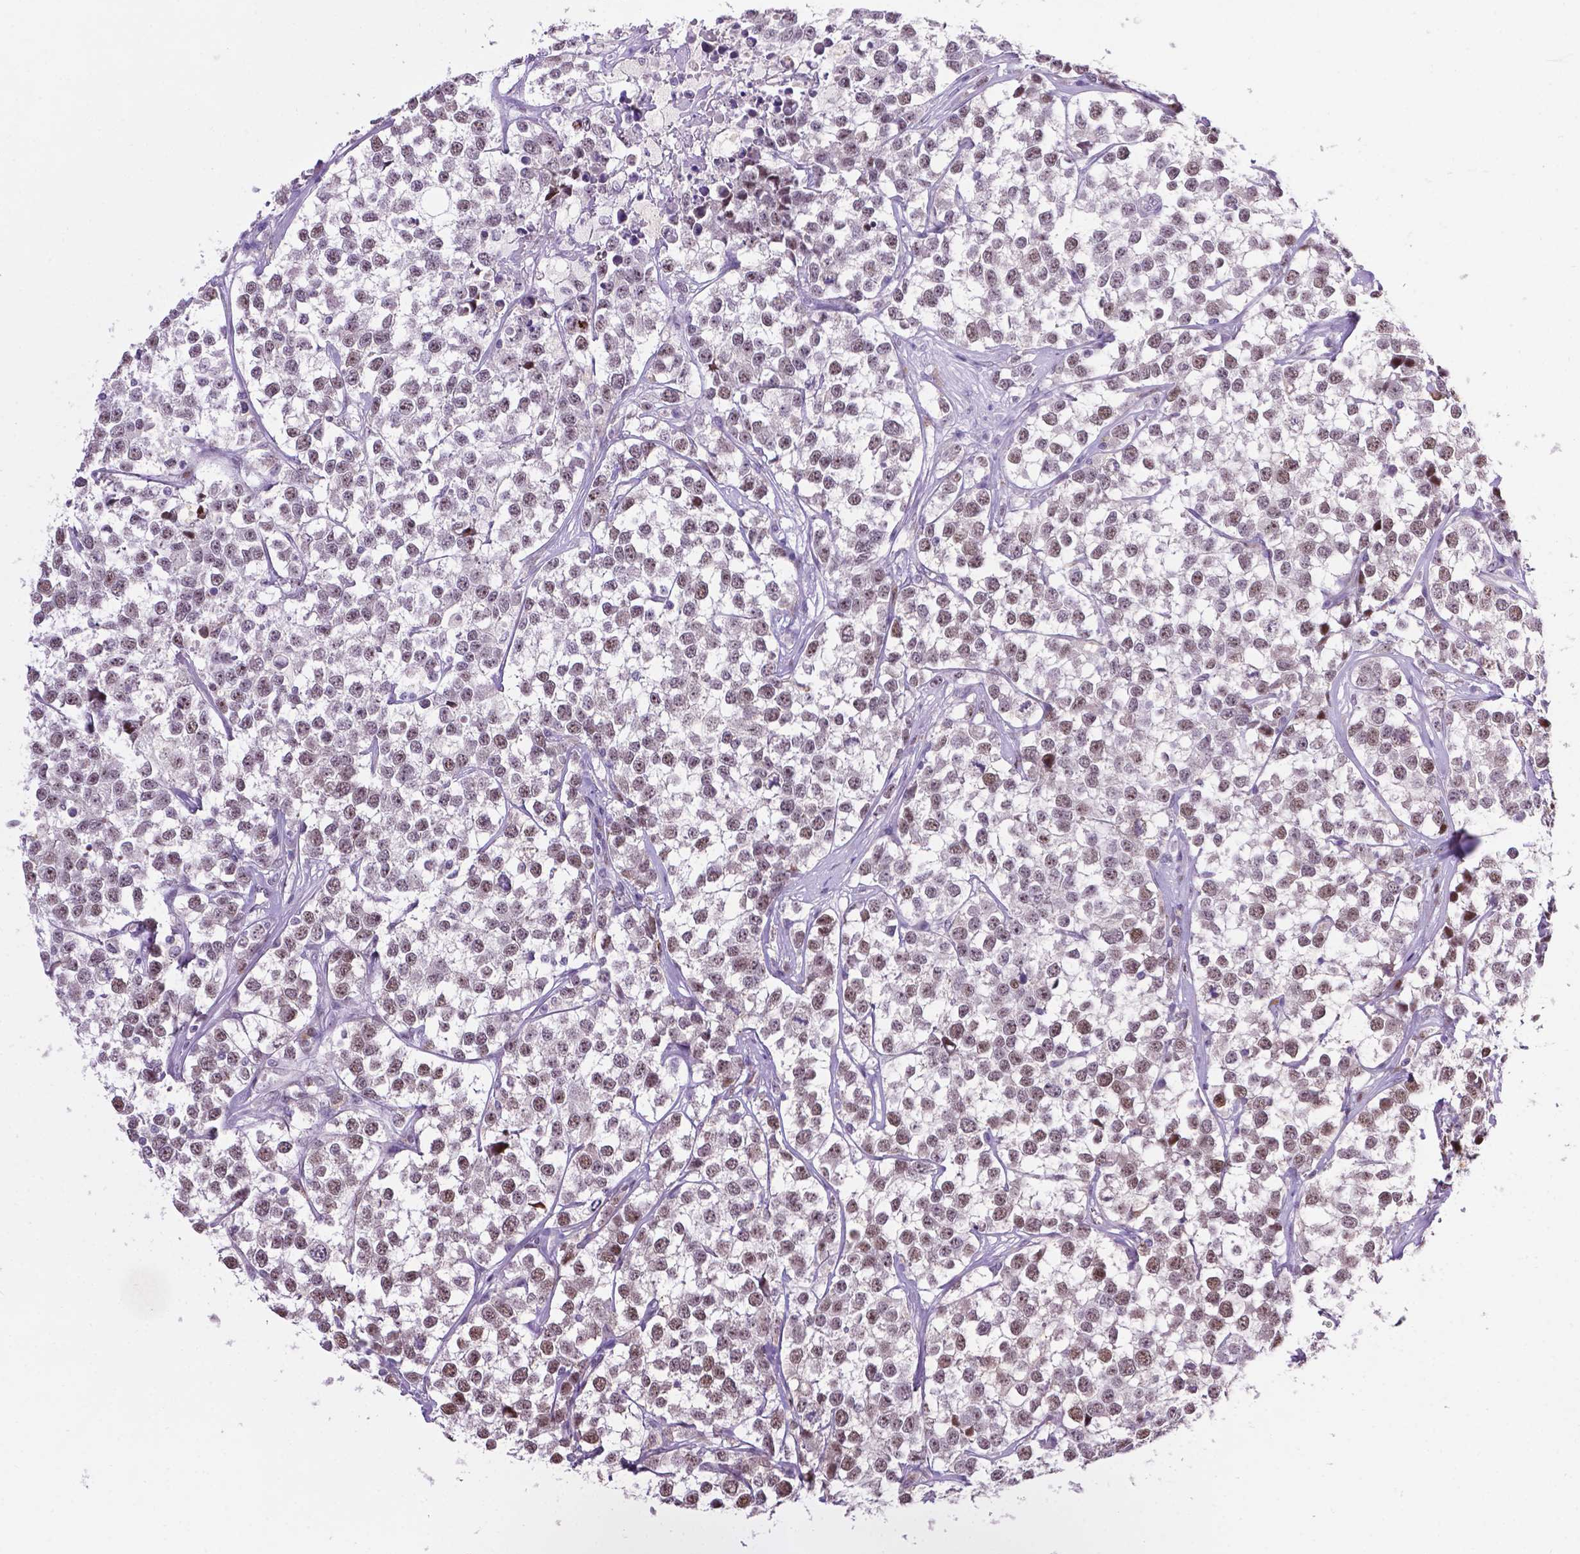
{"staining": {"intensity": "weak", "quantity": "25%-75%", "location": "nuclear"}, "tissue": "testis cancer", "cell_type": "Tumor cells", "image_type": "cancer", "snomed": [{"axis": "morphology", "description": "Seminoma, NOS"}, {"axis": "topography", "description": "Testis"}], "caption": "Immunohistochemical staining of testis seminoma shows low levels of weak nuclear protein staining in approximately 25%-75% of tumor cells.", "gene": "SMAD3", "patient": {"sex": "male", "age": 59}}